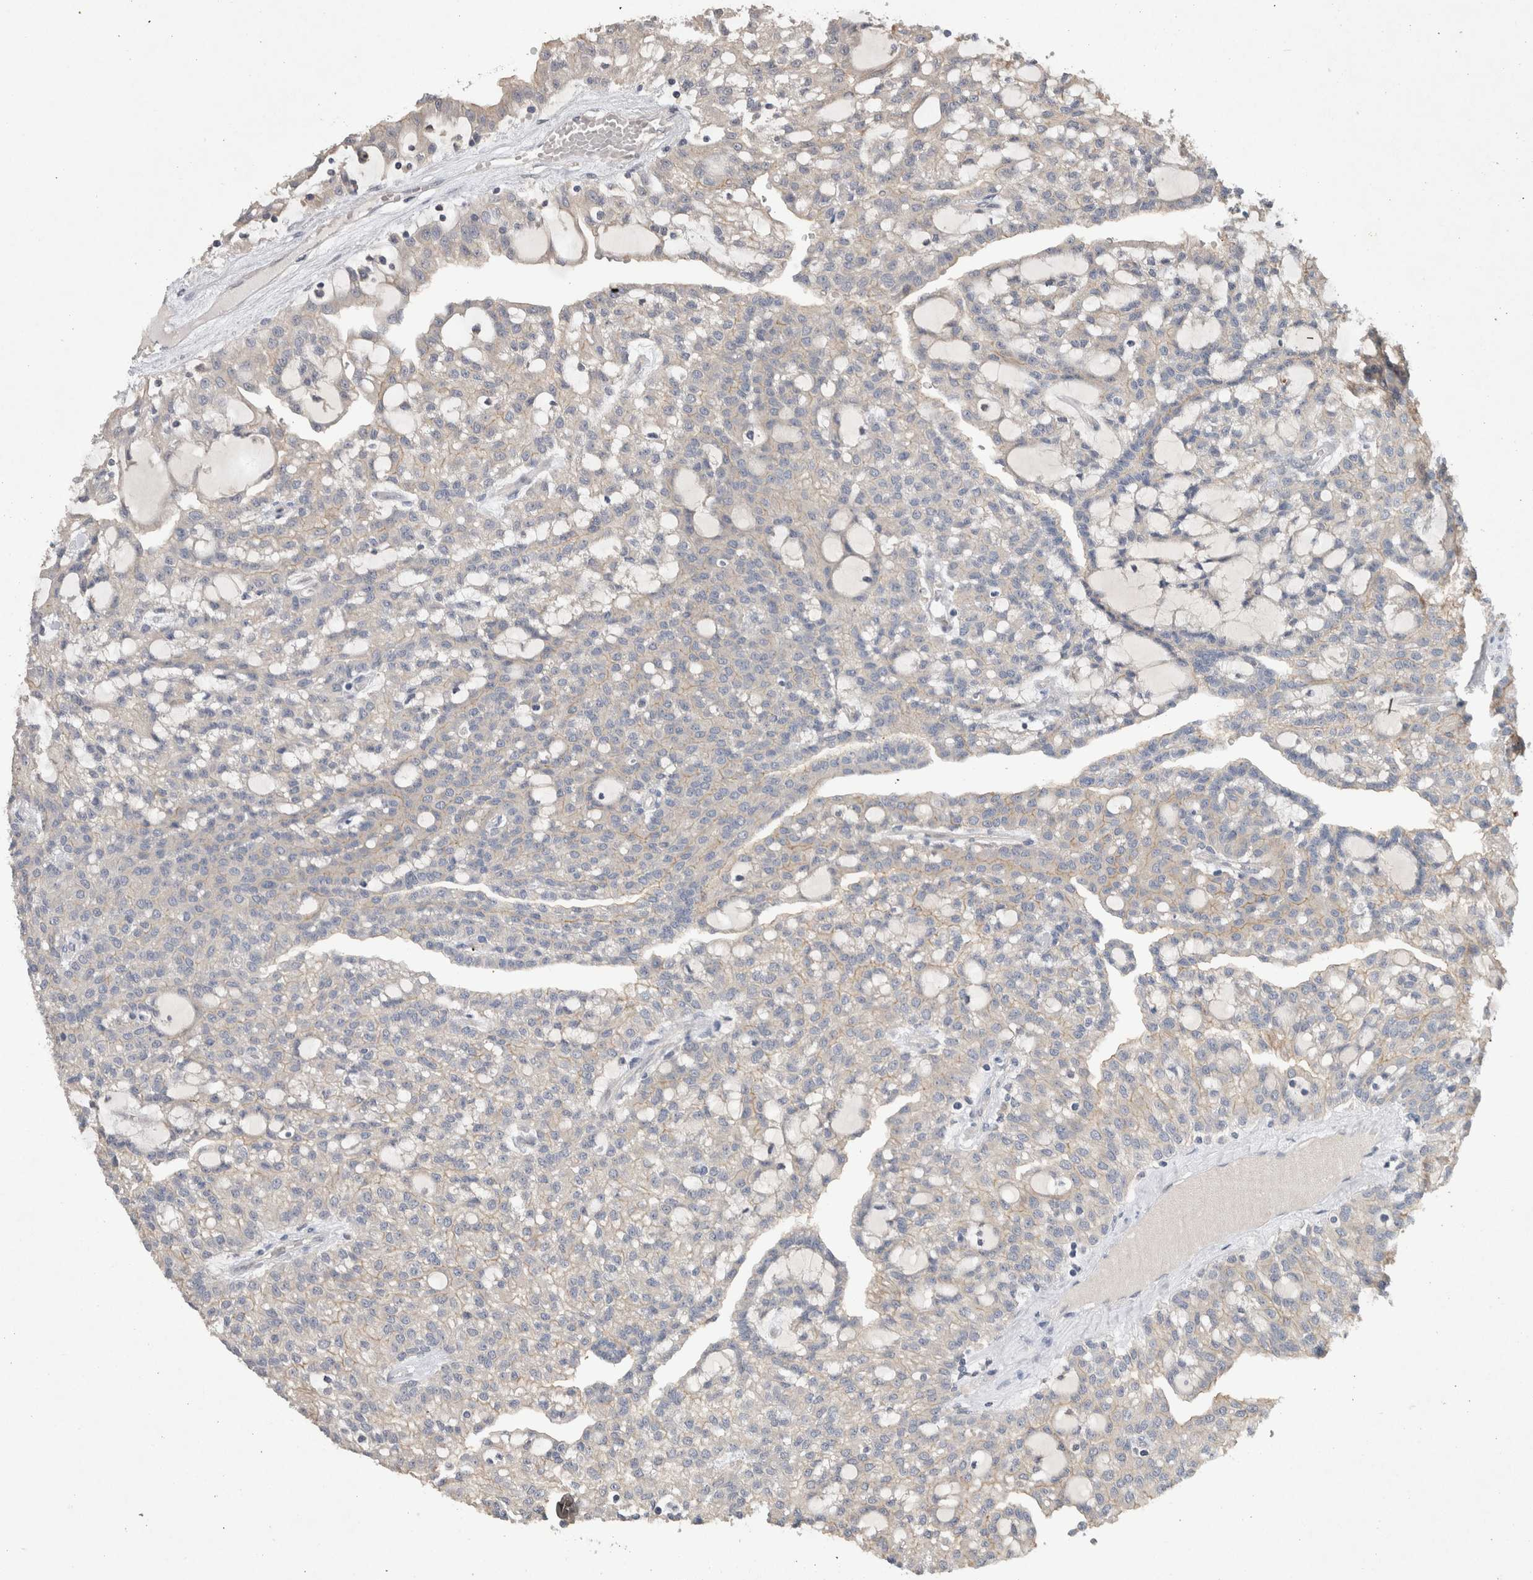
{"staining": {"intensity": "negative", "quantity": "none", "location": "none"}, "tissue": "renal cancer", "cell_type": "Tumor cells", "image_type": "cancer", "snomed": [{"axis": "morphology", "description": "Adenocarcinoma, NOS"}, {"axis": "topography", "description": "Kidney"}], "caption": "This is an immunohistochemistry micrograph of human renal cancer. There is no expression in tumor cells.", "gene": "HEXD", "patient": {"sex": "male", "age": 63}}